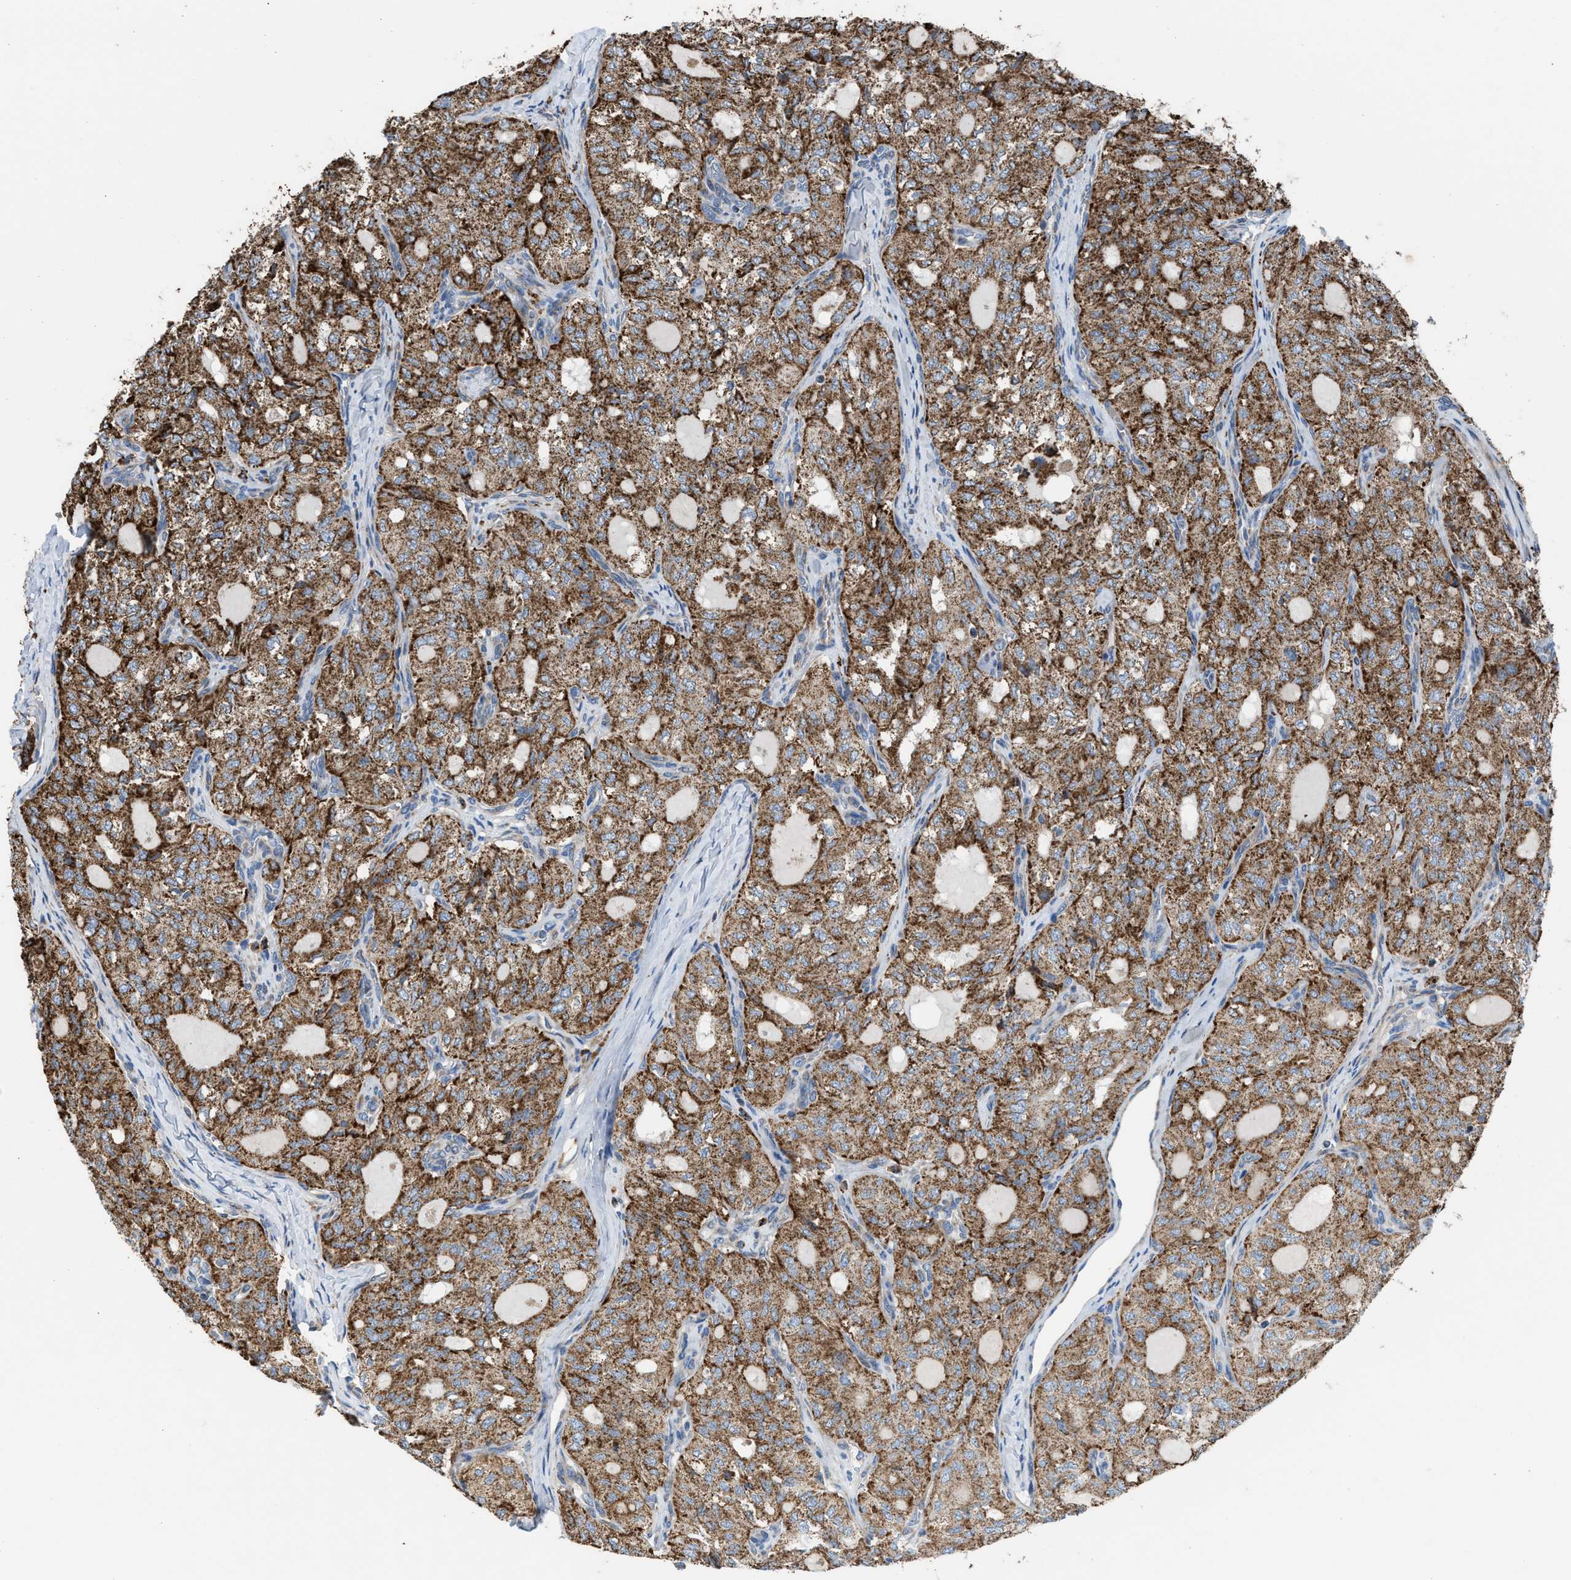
{"staining": {"intensity": "moderate", "quantity": ">75%", "location": "cytoplasmic/membranous"}, "tissue": "thyroid cancer", "cell_type": "Tumor cells", "image_type": "cancer", "snomed": [{"axis": "morphology", "description": "Follicular adenoma carcinoma, NOS"}, {"axis": "topography", "description": "Thyroid gland"}], "caption": "Immunohistochemistry (IHC) (DAB (3,3'-diaminobenzidine)) staining of follicular adenoma carcinoma (thyroid) exhibits moderate cytoplasmic/membranous protein staining in about >75% of tumor cells.", "gene": "SLC10A3", "patient": {"sex": "male", "age": 75}}